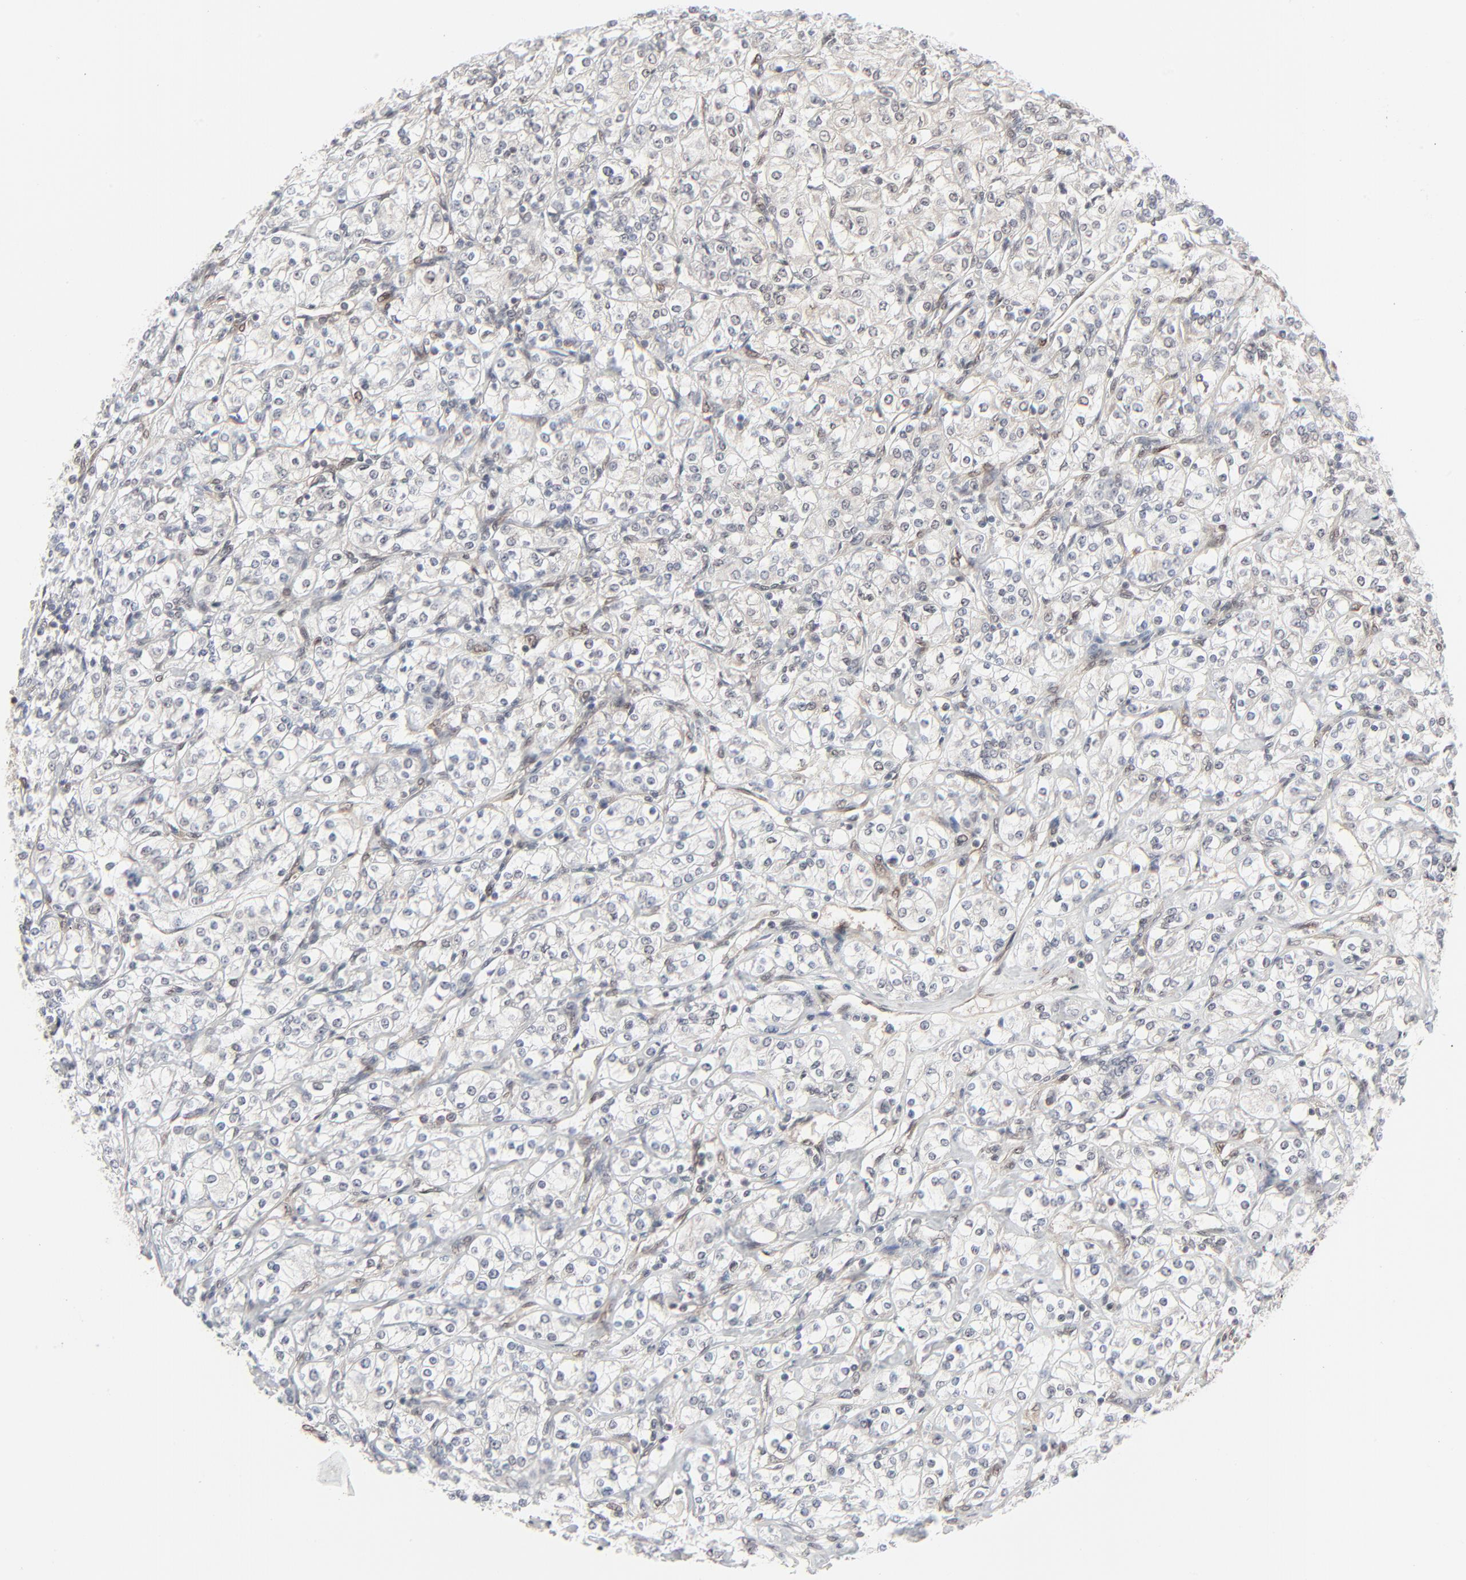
{"staining": {"intensity": "negative", "quantity": "none", "location": "none"}, "tissue": "renal cancer", "cell_type": "Tumor cells", "image_type": "cancer", "snomed": [{"axis": "morphology", "description": "Adenocarcinoma, NOS"}, {"axis": "topography", "description": "Kidney"}], "caption": "This is a histopathology image of IHC staining of renal adenocarcinoma, which shows no staining in tumor cells.", "gene": "AKT1", "patient": {"sex": "male", "age": 77}}